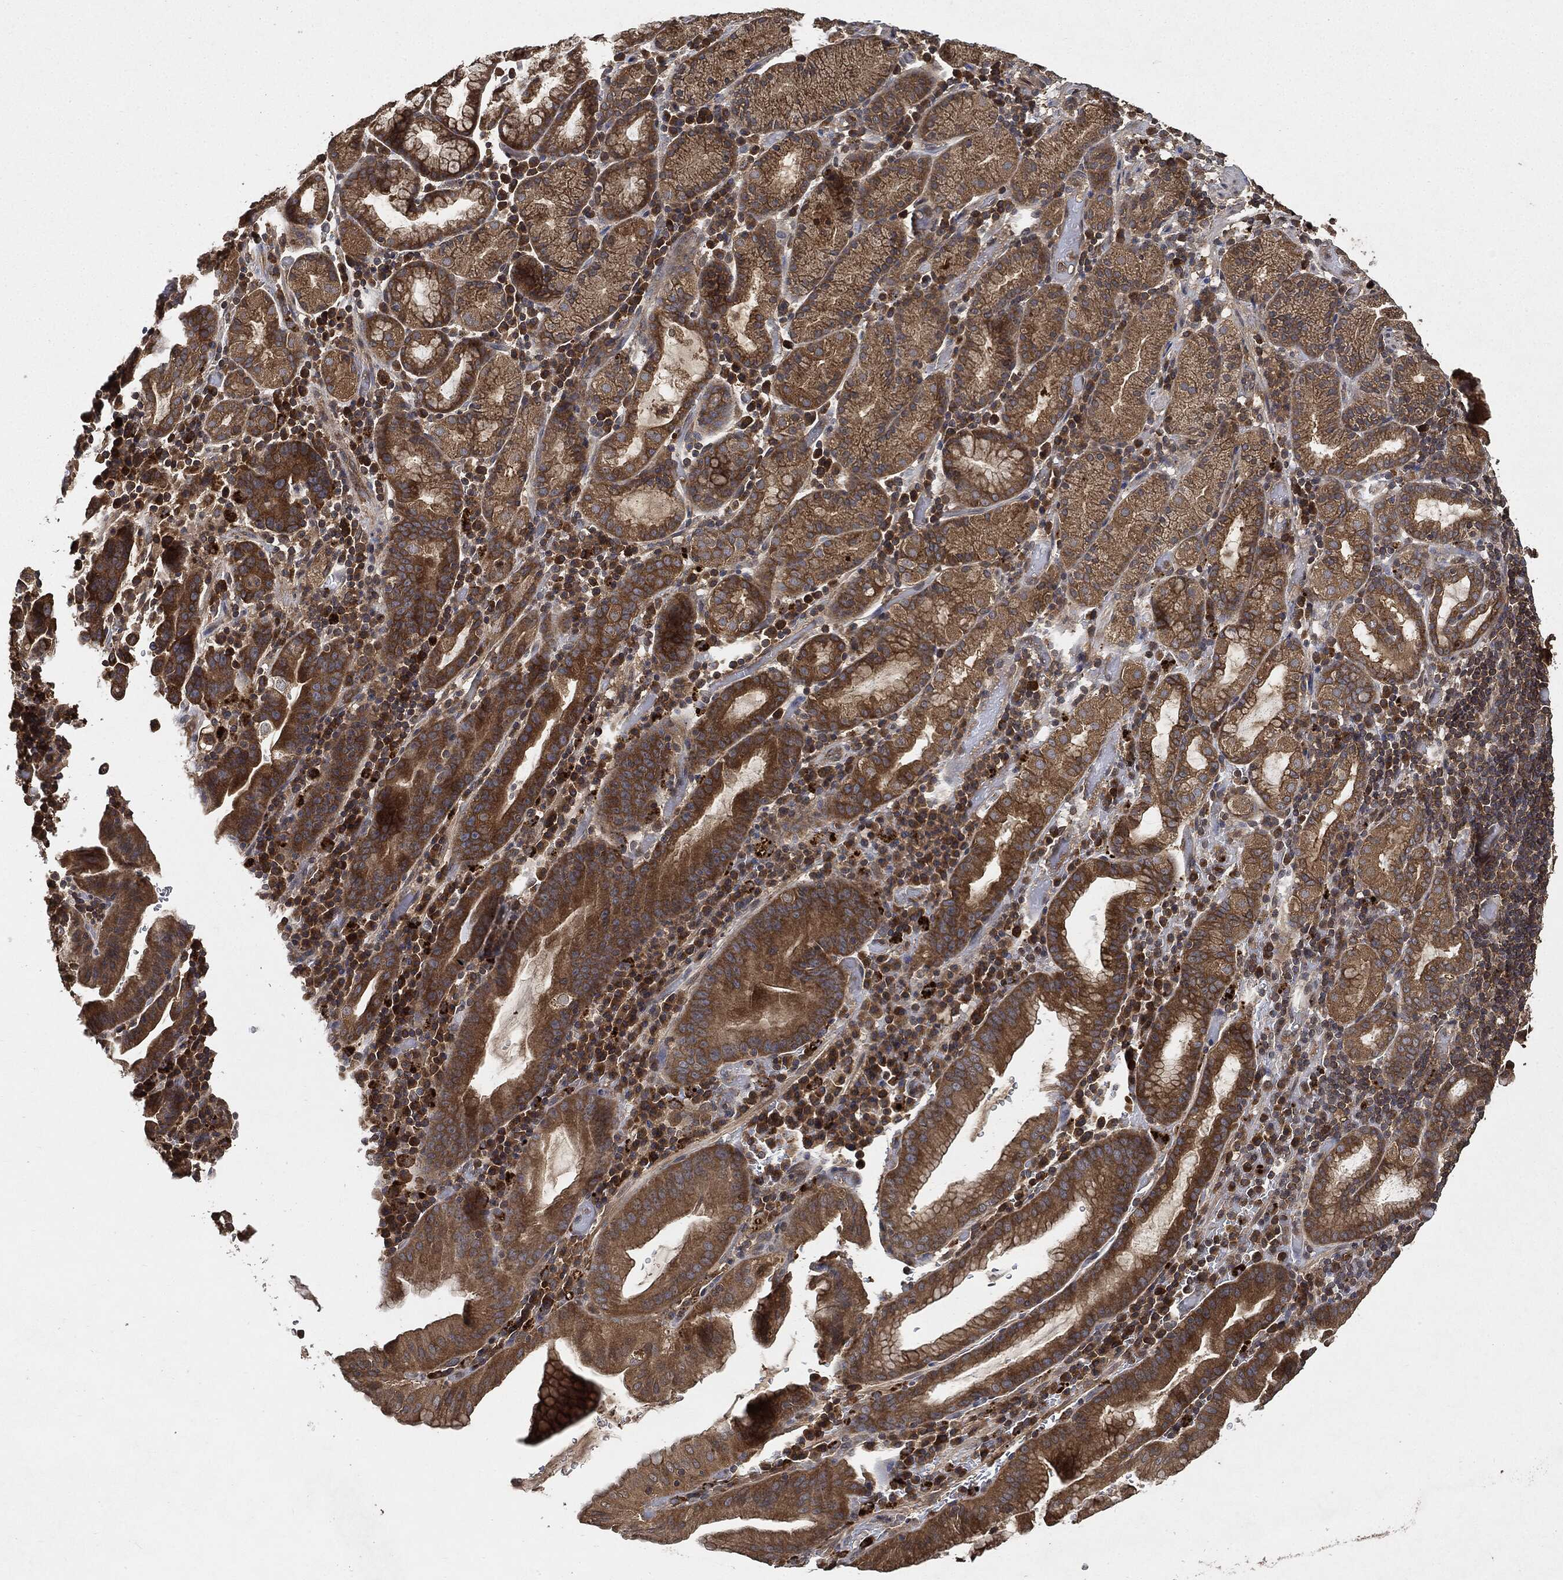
{"staining": {"intensity": "strong", "quantity": ">75%", "location": "cytoplasmic/membranous"}, "tissue": "stomach cancer", "cell_type": "Tumor cells", "image_type": "cancer", "snomed": [{"axis": "morphology", "description": "Adenocarcinoma, NOS"}, {"axis": "topography", "description": "Stomach"}], "caption": "Immunohistochemical staining of human stomach adenocarcinoma demonstrates strong cytoplasmic/membranous protein staining in approximately >75% of tumor cells.", "gene": "BRAF", "patient": {"sex": "male", "age": 79}}